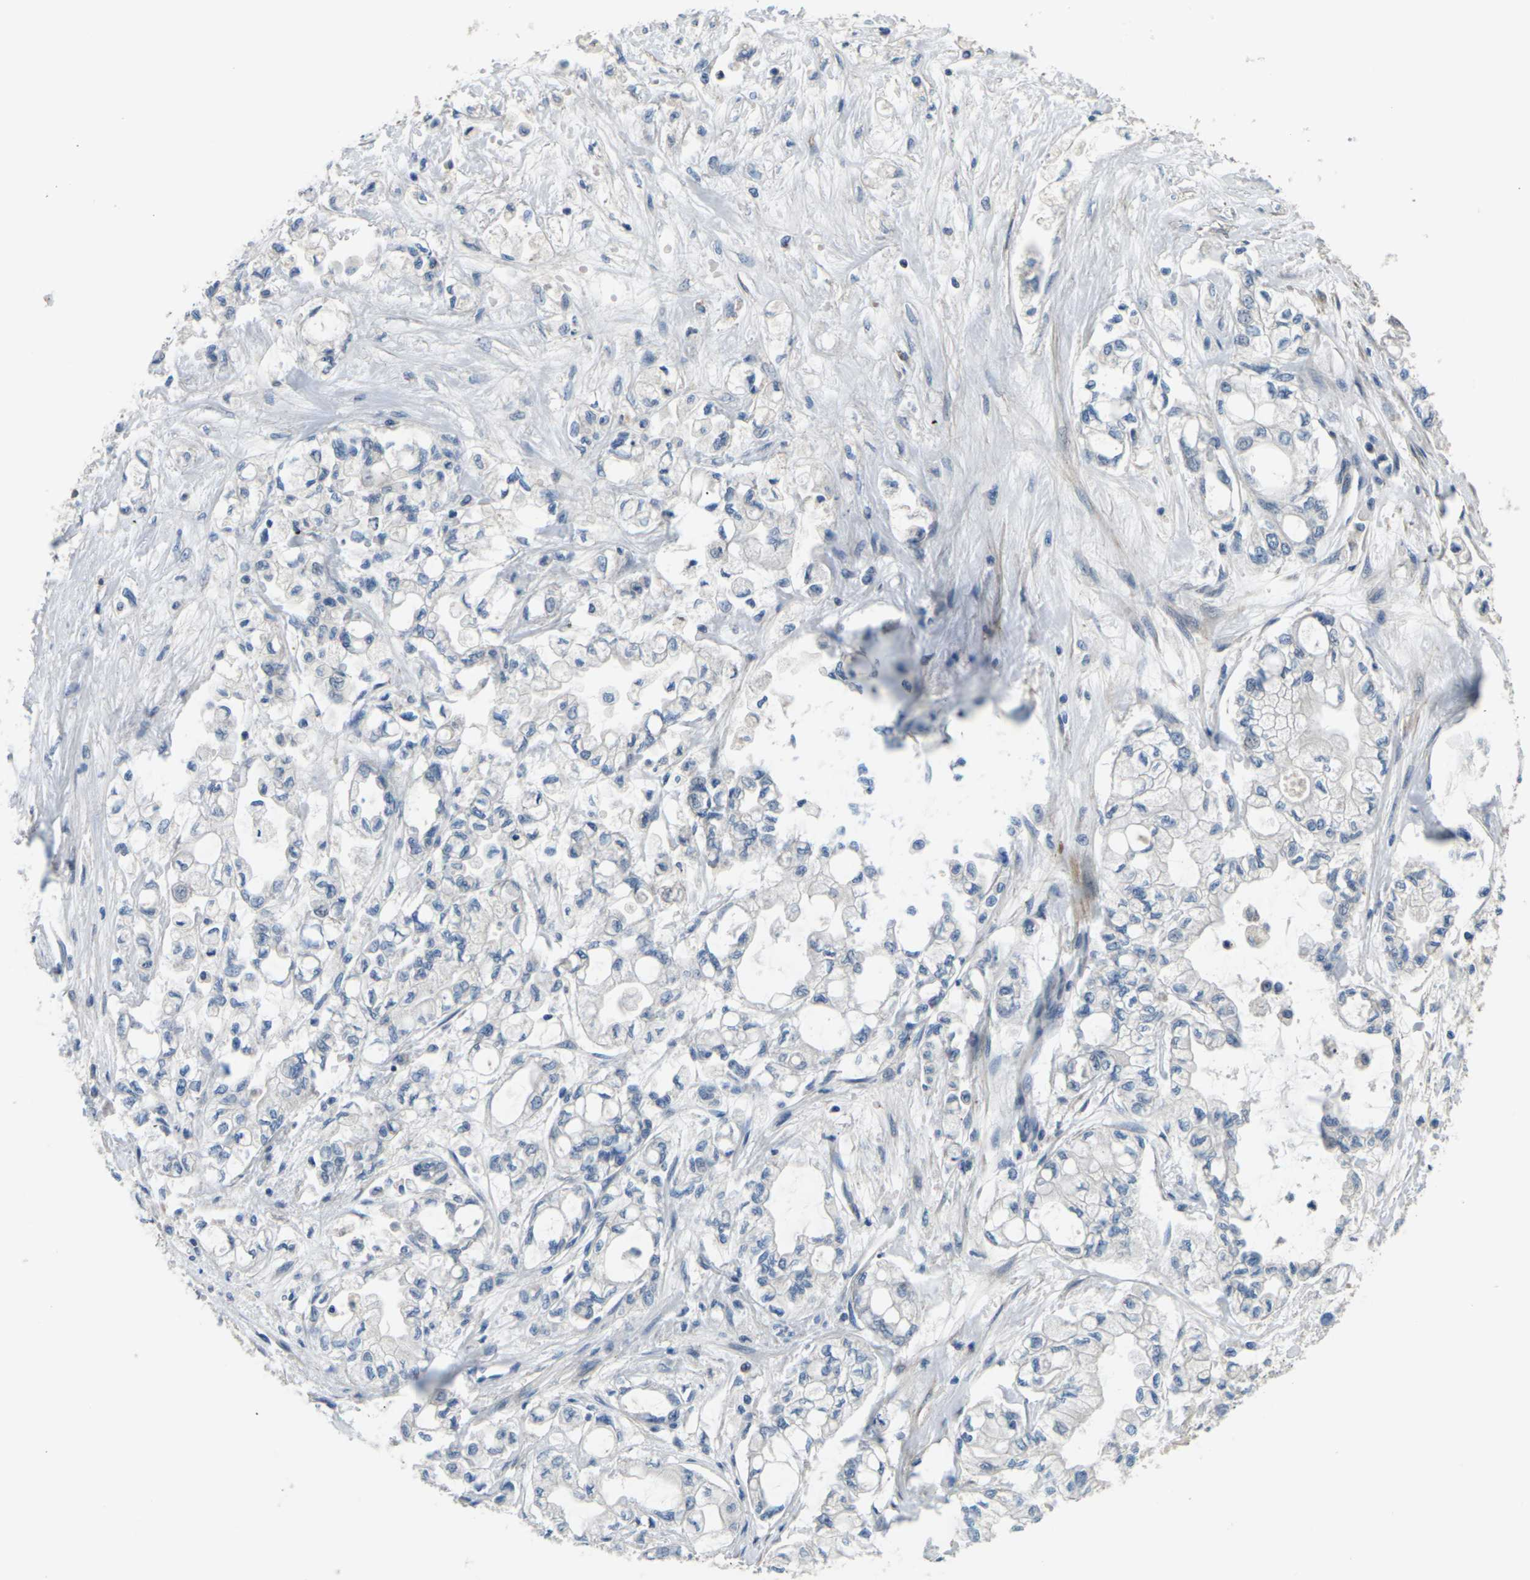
{"staining": {"intensity": "negative", "quantity": "none", "location": "none"}, "tissue": "pancreatic cancer", "cell_type": "Tumor cells", "image_type": "cancer", "snomed": [{"axis": "morphology", "description": "Adenocarcinoma, NOS"}, {"axis": "topography", "description": "Pancreas"}], "caption": "The photomicrograph exhibits no significant staining in tumor cells of pancreatic cancer.", "gene": "SLC13A3", "patient": {"sex": "male", "age": 79}}